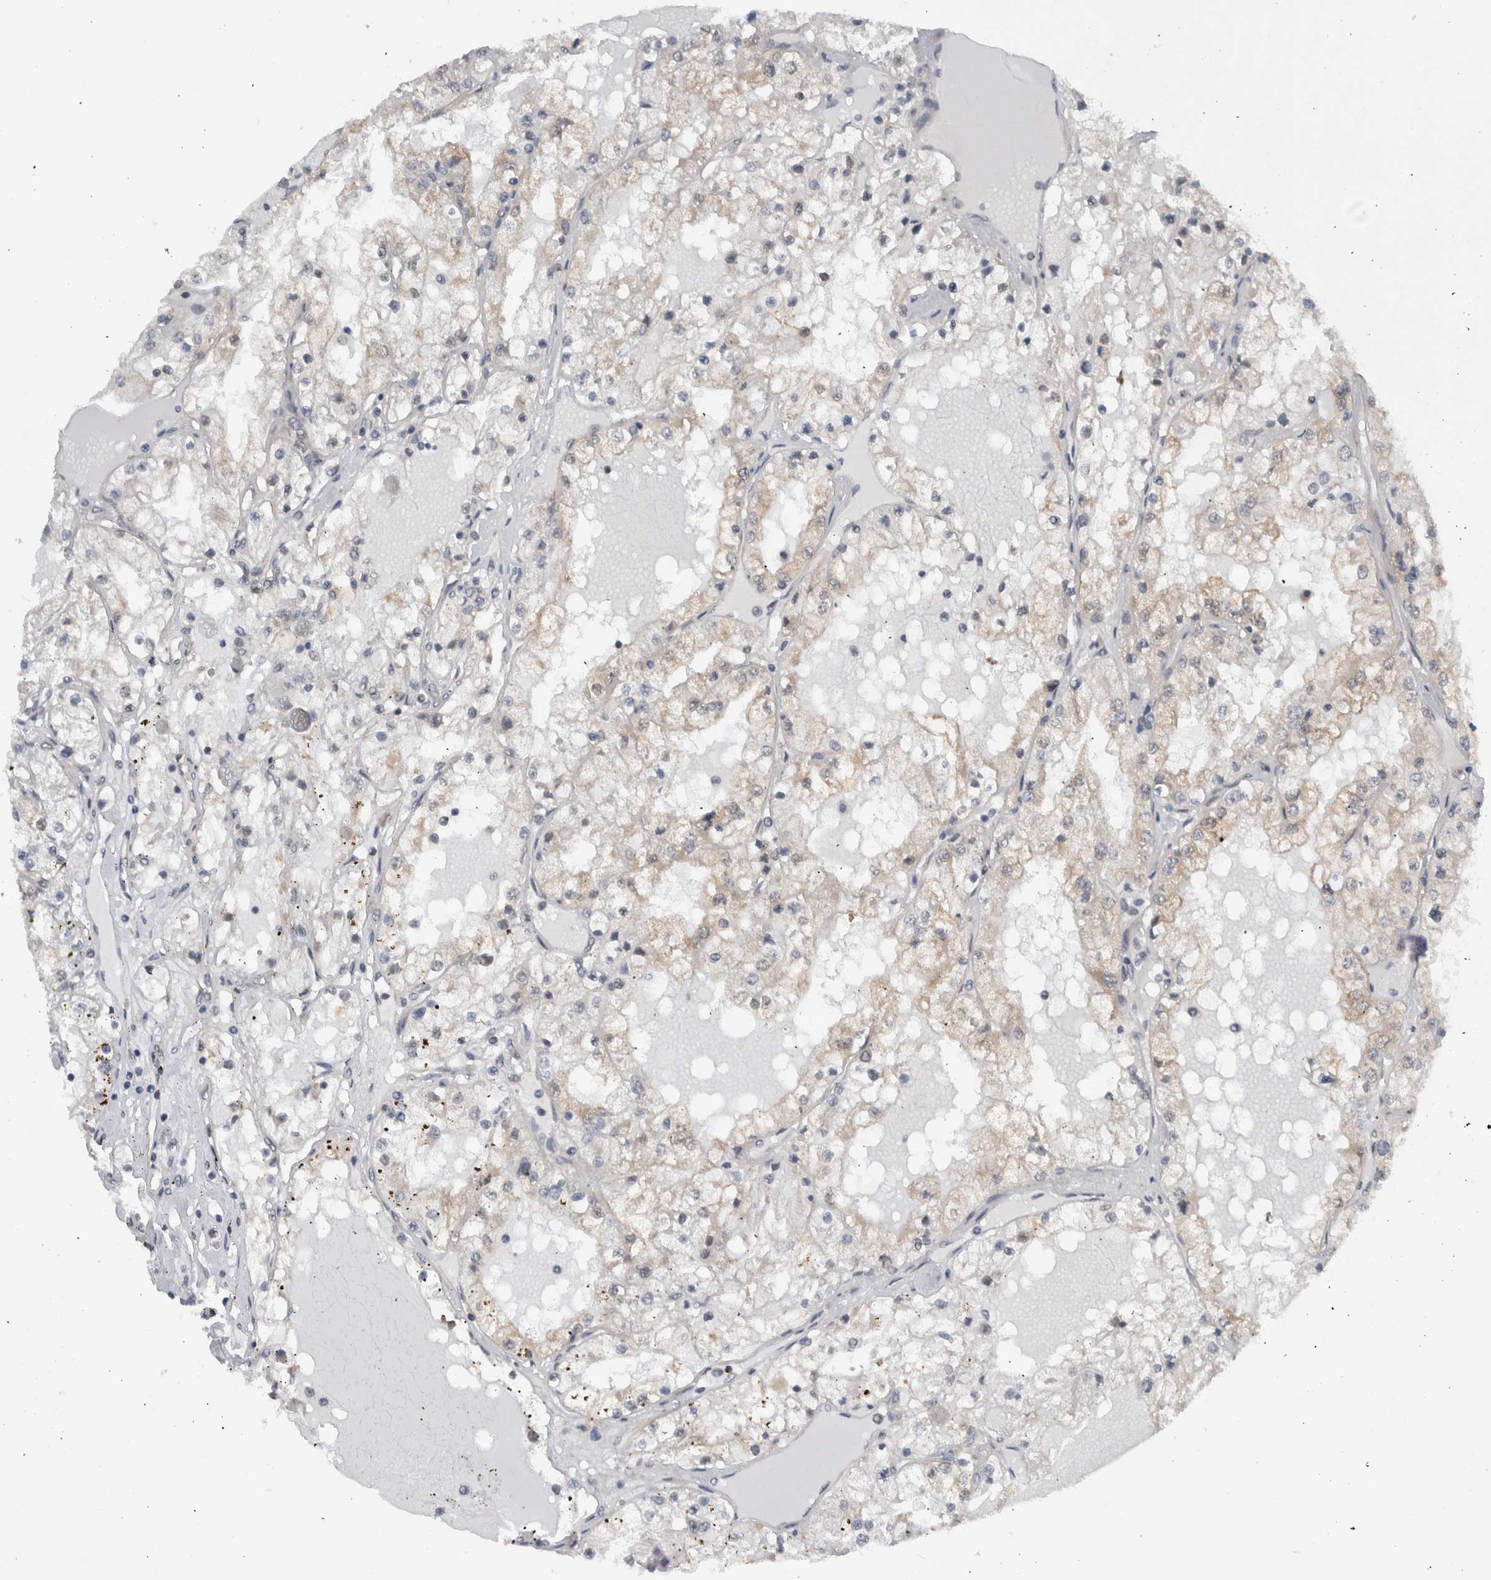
{"staining": {"intensity": "weak", "quantity": "<25%", "location": "cytoplasmic/membranous"}, "tissue": "renal cancer", "cell_type": "Tumor cells", "image_type": "cancer", "snomed": [{"axis": "morphology", "description": "Adenocarcinoma, NOS"}, {"axis": "topography", "description": "Kidney"}], "caption": "Protein analysis of renal cancer (adenocarcinoma) exhibits no significant positivity in tumor cells.", "gene": "CCDC43", "patient": {"sex": "male", "age": 68}}